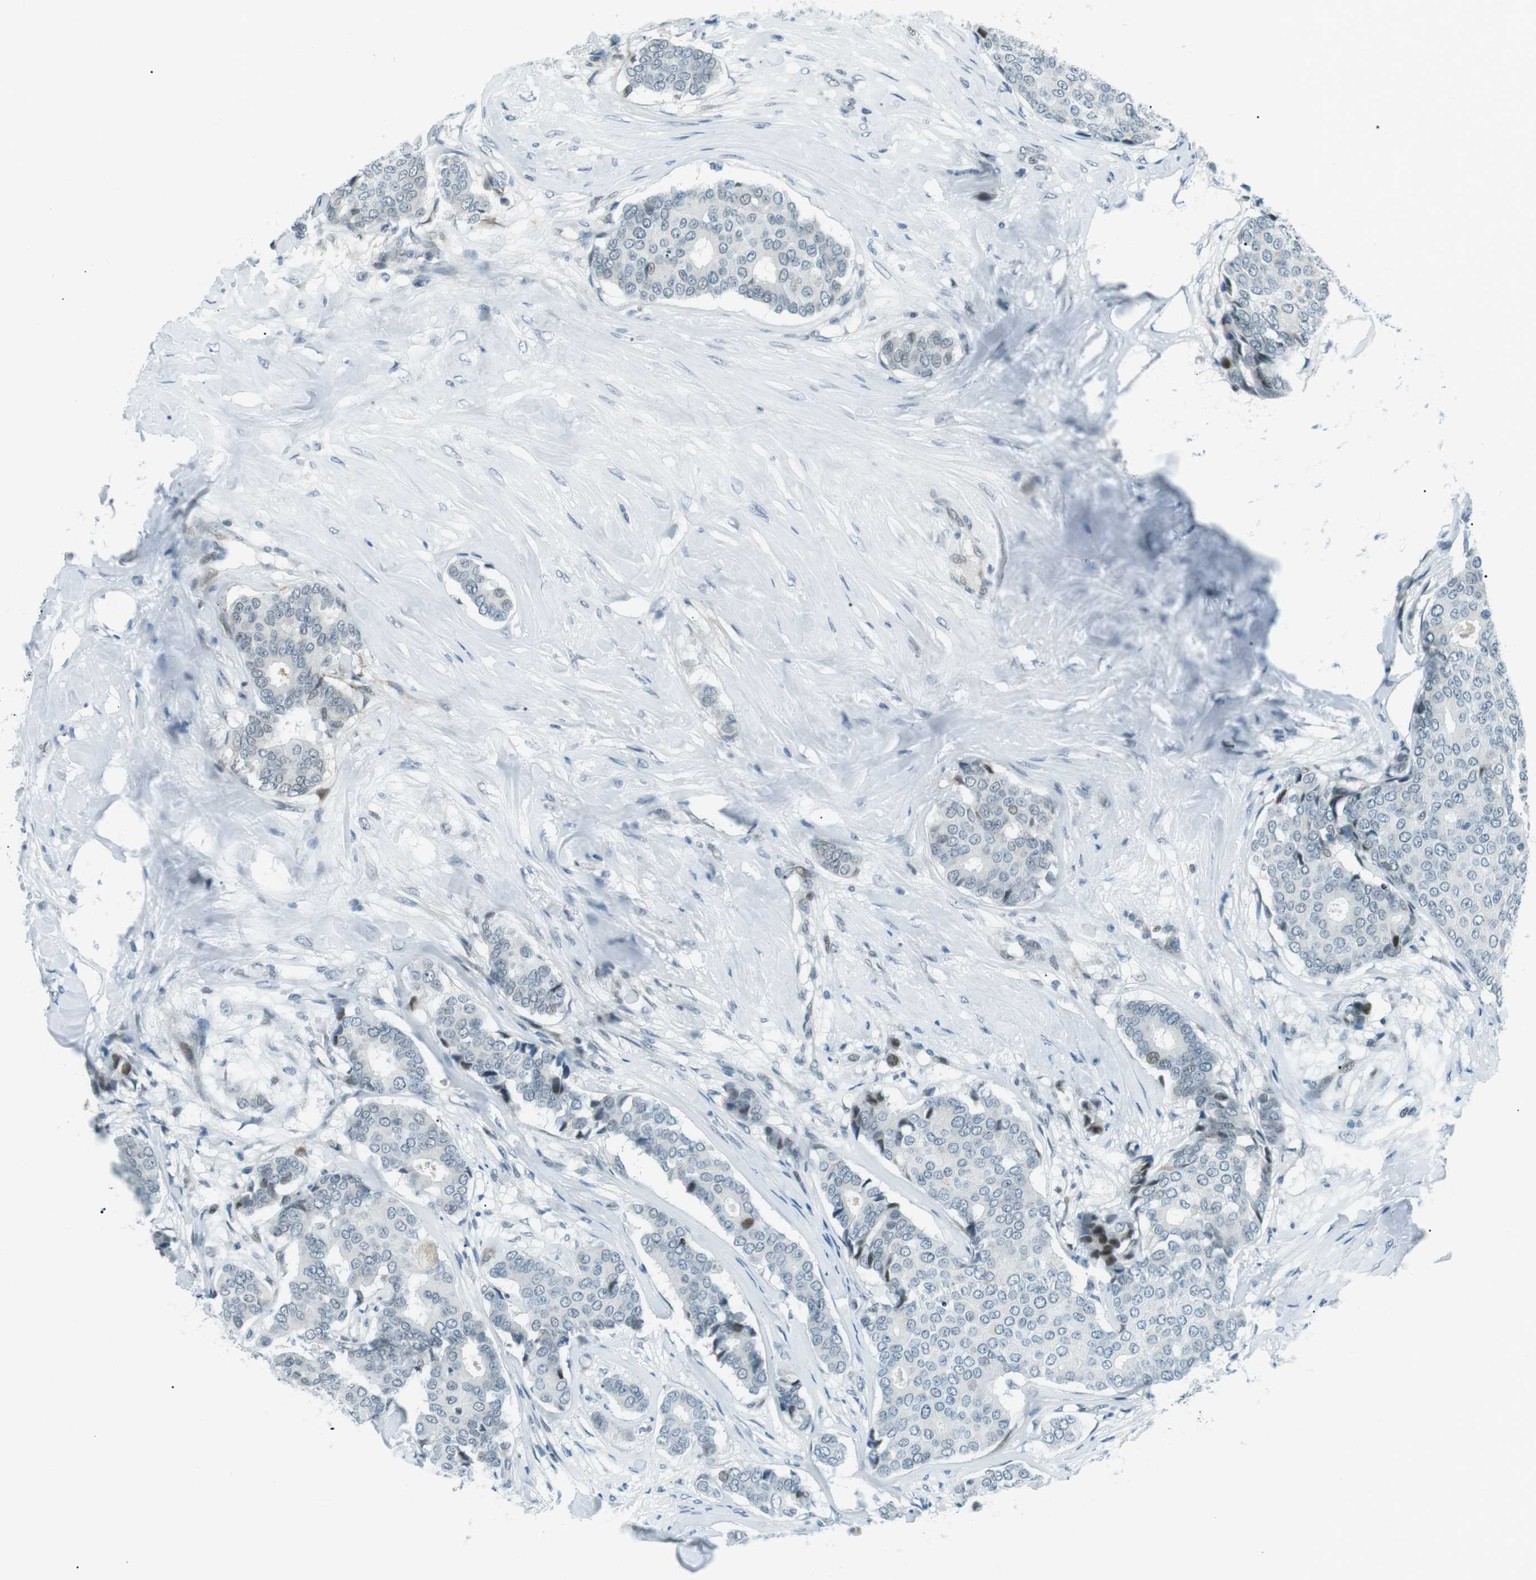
{"staining": {"intensity": "moderate", "quantity": "<25%", "location": "nuclear"}, "tissue": "breast cancer", "cell_type": "Tumor cells", "image_type": "cancer", "snomed": [{"axis": "morphology", "description": "Duct carcinoma"}, {"axis": "topography", "description": "Breast"}], "caption": "Protein analysis of breast cancer (invasive ductal carcinoma) tissue exhibits moderate nuclear positivity in about <25% of tumor cells. (DAB IHC, brown staining for protein, blue staining for nuclei).", "gene": "PJA1", "patient": {"sex": "female", "age": 75}}